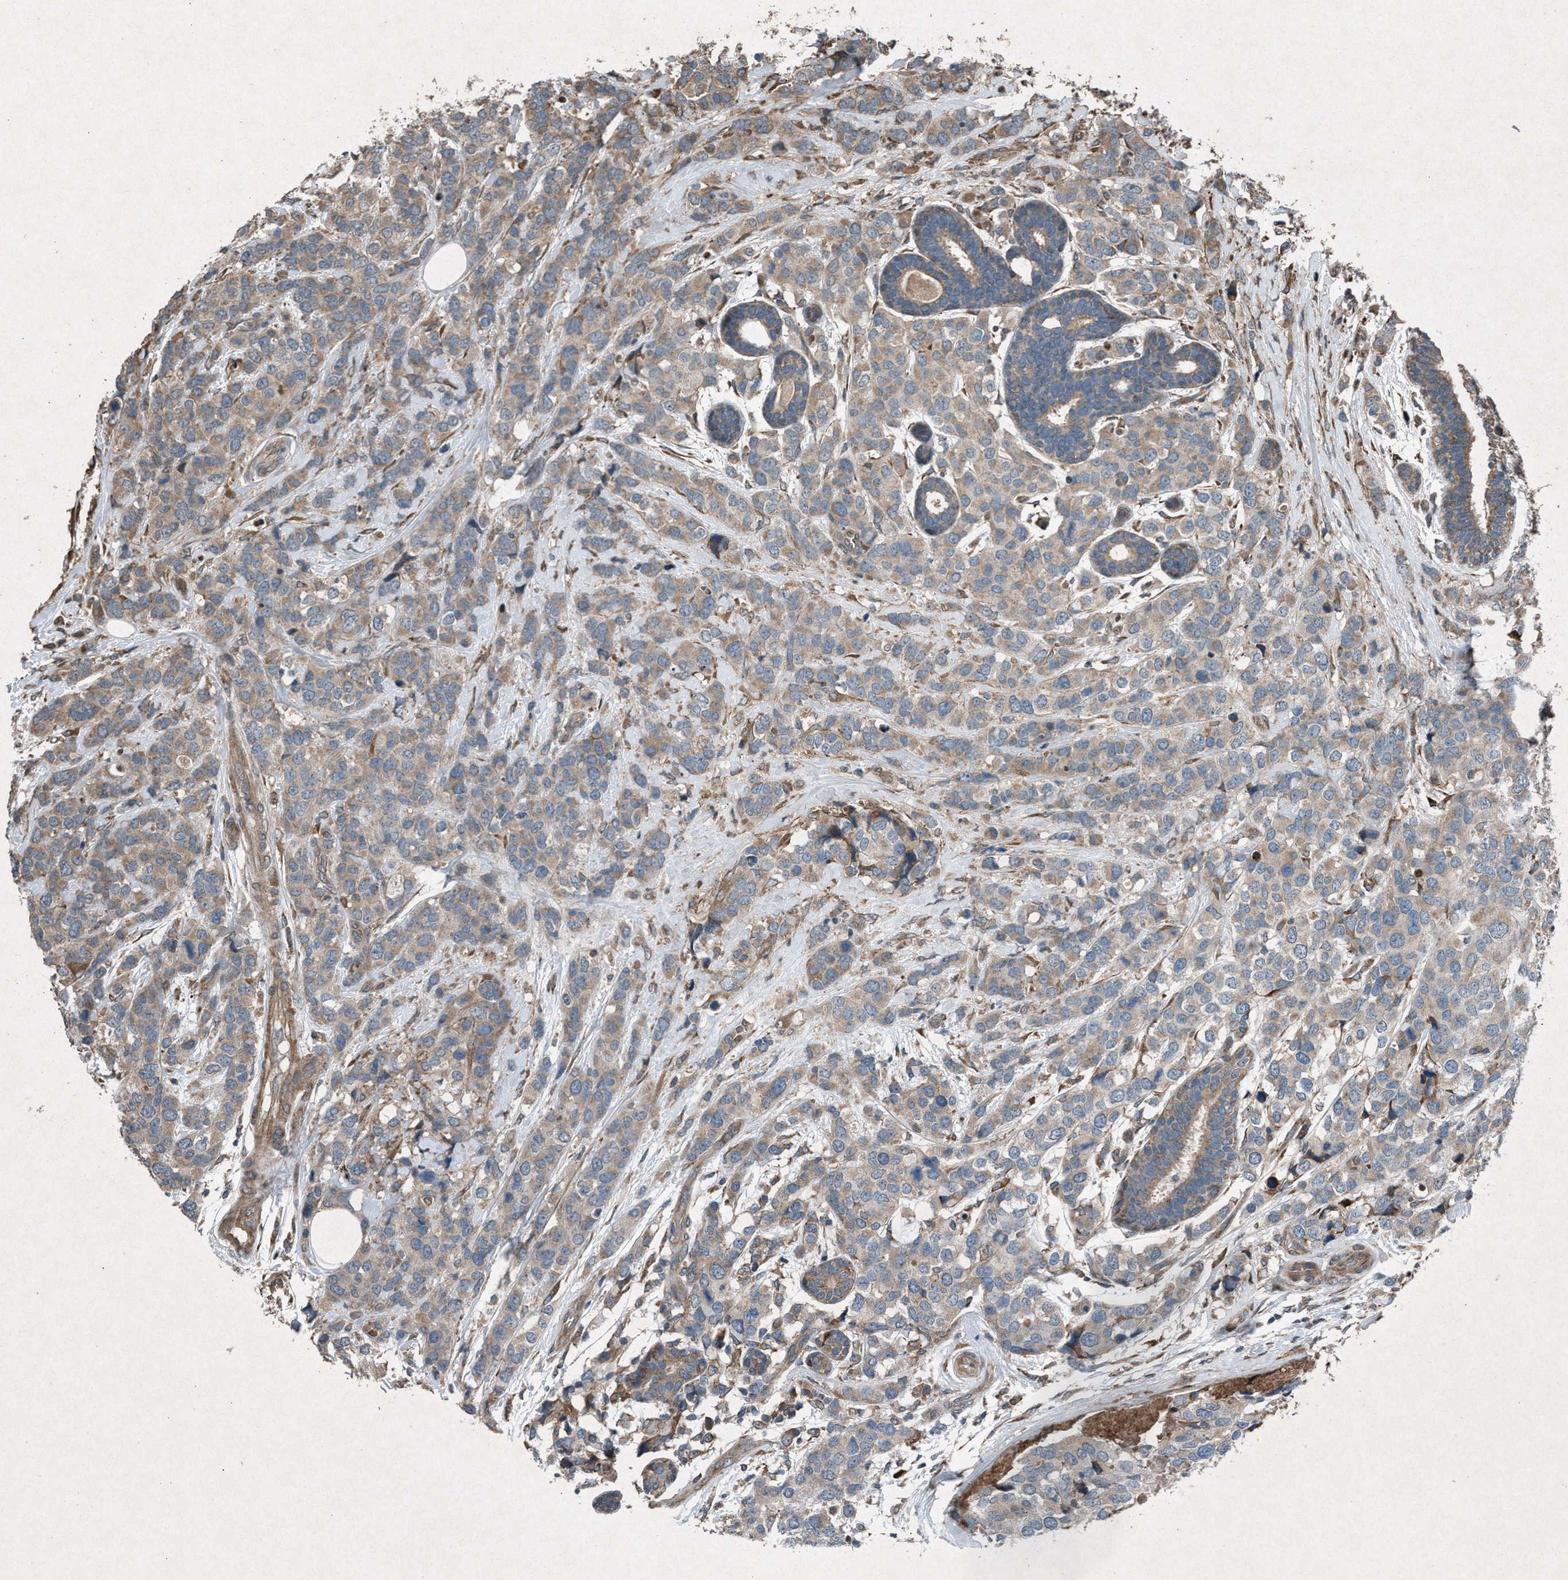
{"staining": {"intensity": "weak", "quantity": ">75%", "location": "cytoplasmic/membranous"}, "tissue": "breast cancer", "cell_type": "Tumor cells", "image_type": "cancer", "snomed": [{"axis": "morphology", "description": "Lobular carcinoma"}, {"axis": "topography", "description": "Breast"}], "caption": "Breast cancer (lobular carcinoma) tissue shows weak cytoplasmic/membranous positivity in about >75% of tumor cells", "gene": "CALR", "patient": {"sex": "female", "age": 59}}